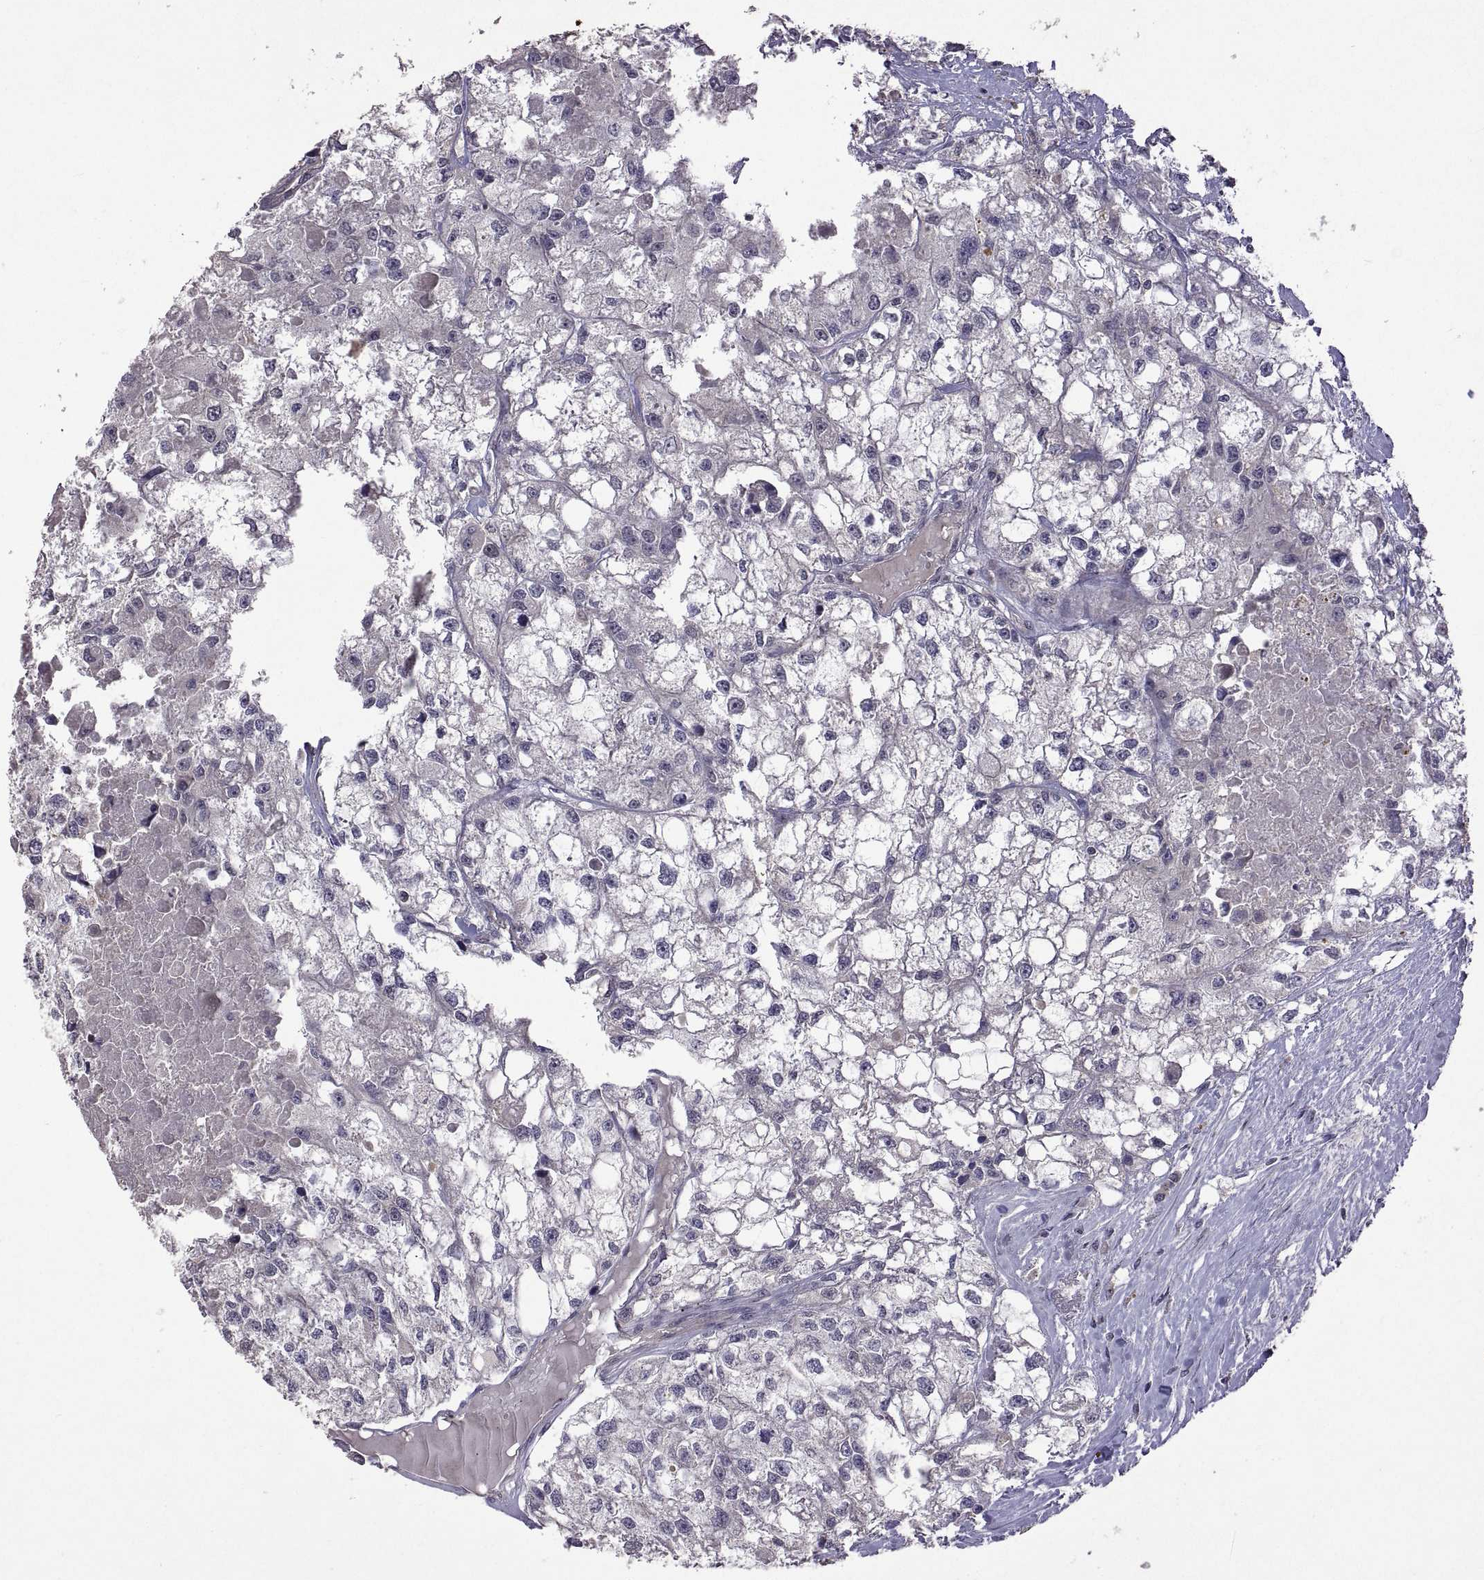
{"staining": {"intensity": "negative", "quantity": "none", "location": "none"}, "tissue": "renal cancer", "cell_type": "Tumor cells", "image_type": "cancer", "snomed": [{"axis": "morphology", "description": "Adenocarcinoma, NOS"}, {"axis": "topography", "description": "Kidney"}], "caption": "Renal cancer was stained to show a protein in brown. There is no significant staining in tumor cells.", "gene": "LAMA1", "patient": {"sex": "male", "age": 56}}